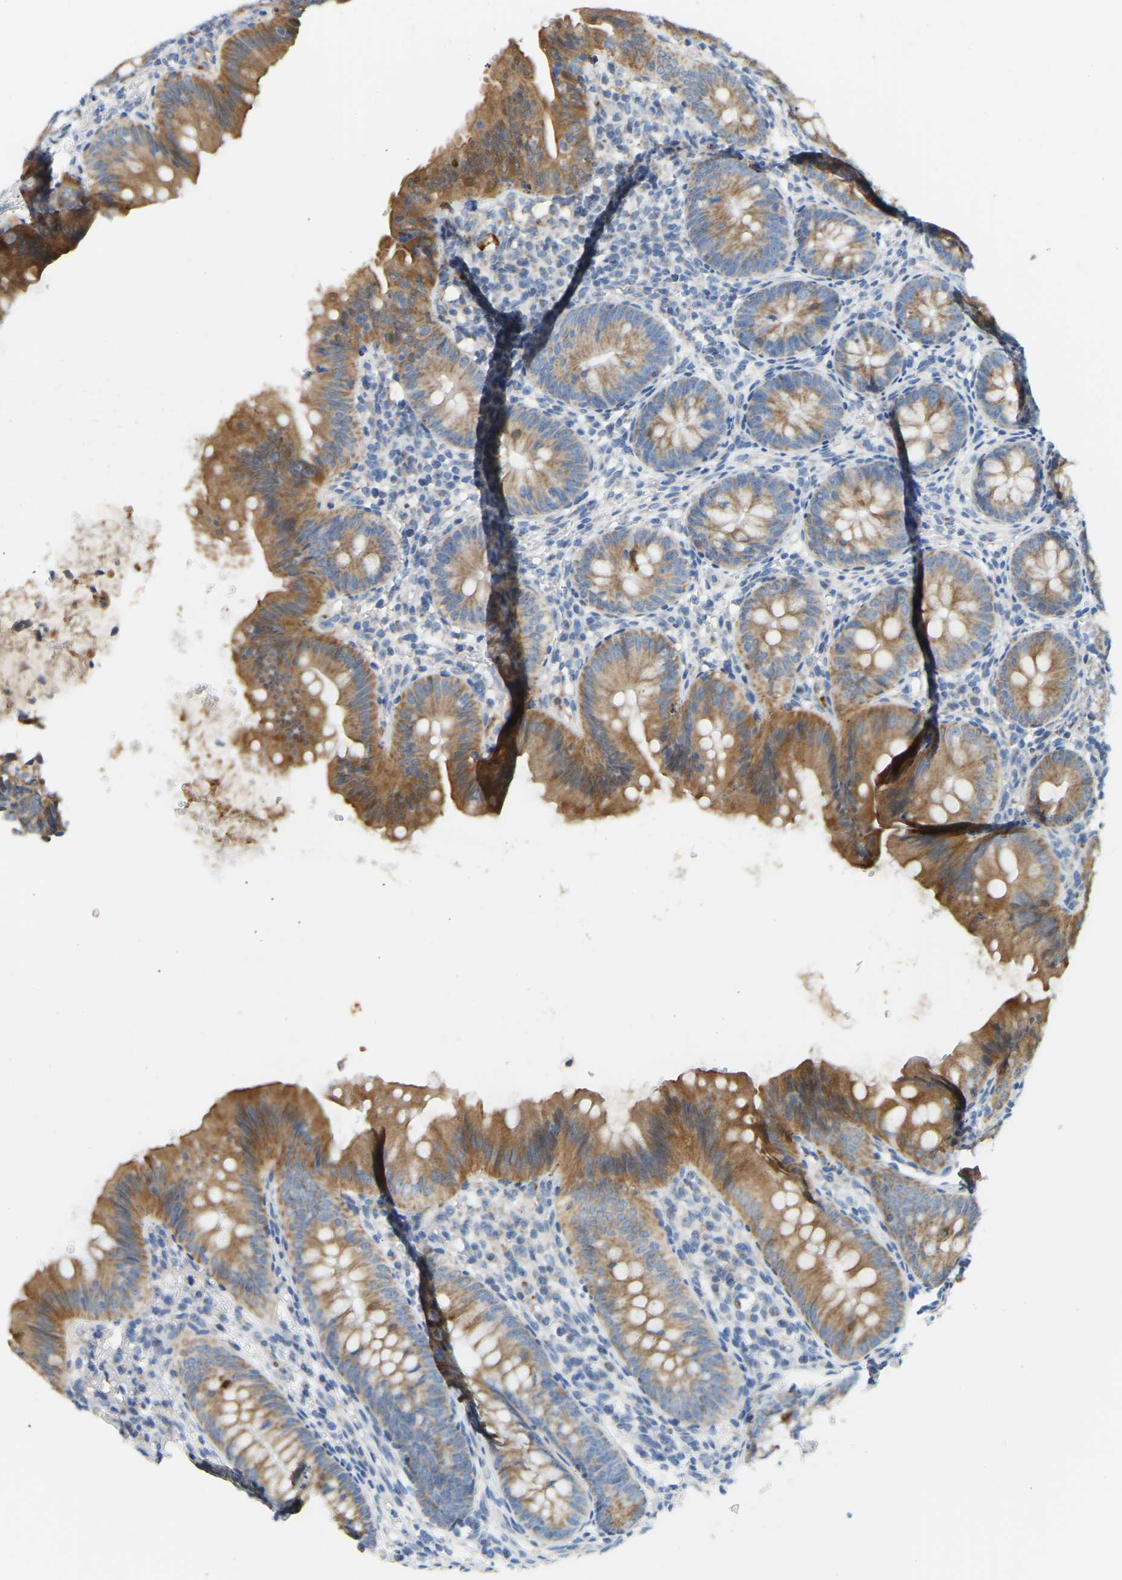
{"staining": {"intensity": "moderate", "quantity": ">75%", "location": "cytoplasmic/membranous"}, "tissue": "appendix", "cell_type": "Glandular cells", "image_type": "normal", "snomed": [{"axis": "morphology", "description": "Normal tissue, NOS"}, {"axis": "topography", "description": "Appendix"}], "caption": "Immunohistochemistry (IHC) micrograph of normal human appendix stained for a protein (brown), which exhibits medium levels of moderate cytoplasmic/membranous staining in about >75% of glandular cells.", "gene": "GDA", "patient": {"sex": "male", "age": 1}}